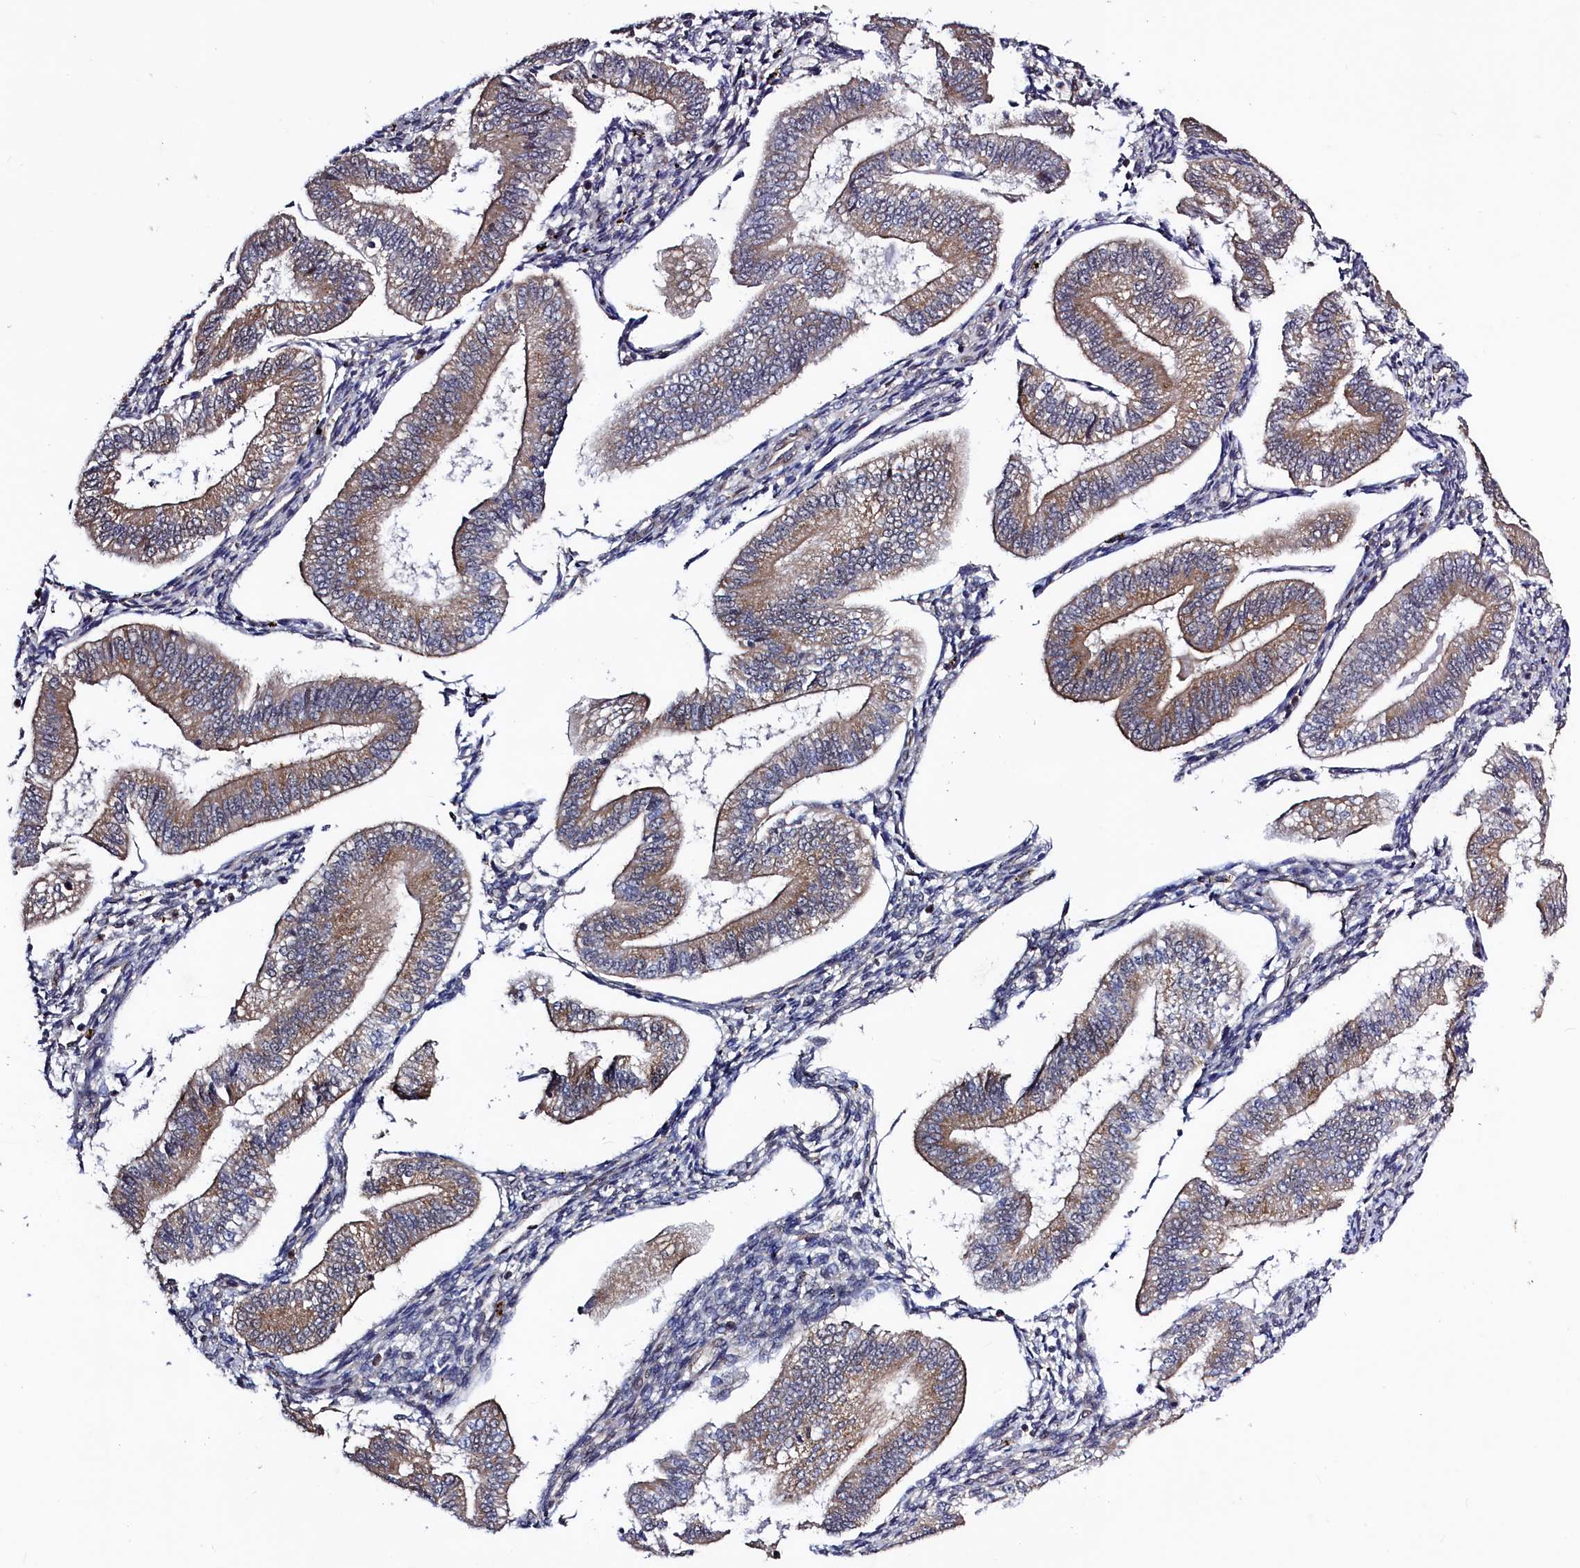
{"staining": {"intensity": "negative", "quantity": "none", "location": "none"}, "tissue": "endometrium", "cell_type": "Cells in endometrial stroma", "image_type": "normal", "snomed": [{"axis": "morphology", "description": "Normal tissue, NOS"}, {"axis": "topography", "description": "Endometrium"}], "caption": "An IHC image of normal endometrium is shown. There is no staining in cells in endometrial stroma of endometrium.", "gene": "SEC24C", "patient": {"sex": "female", "age": 34}}